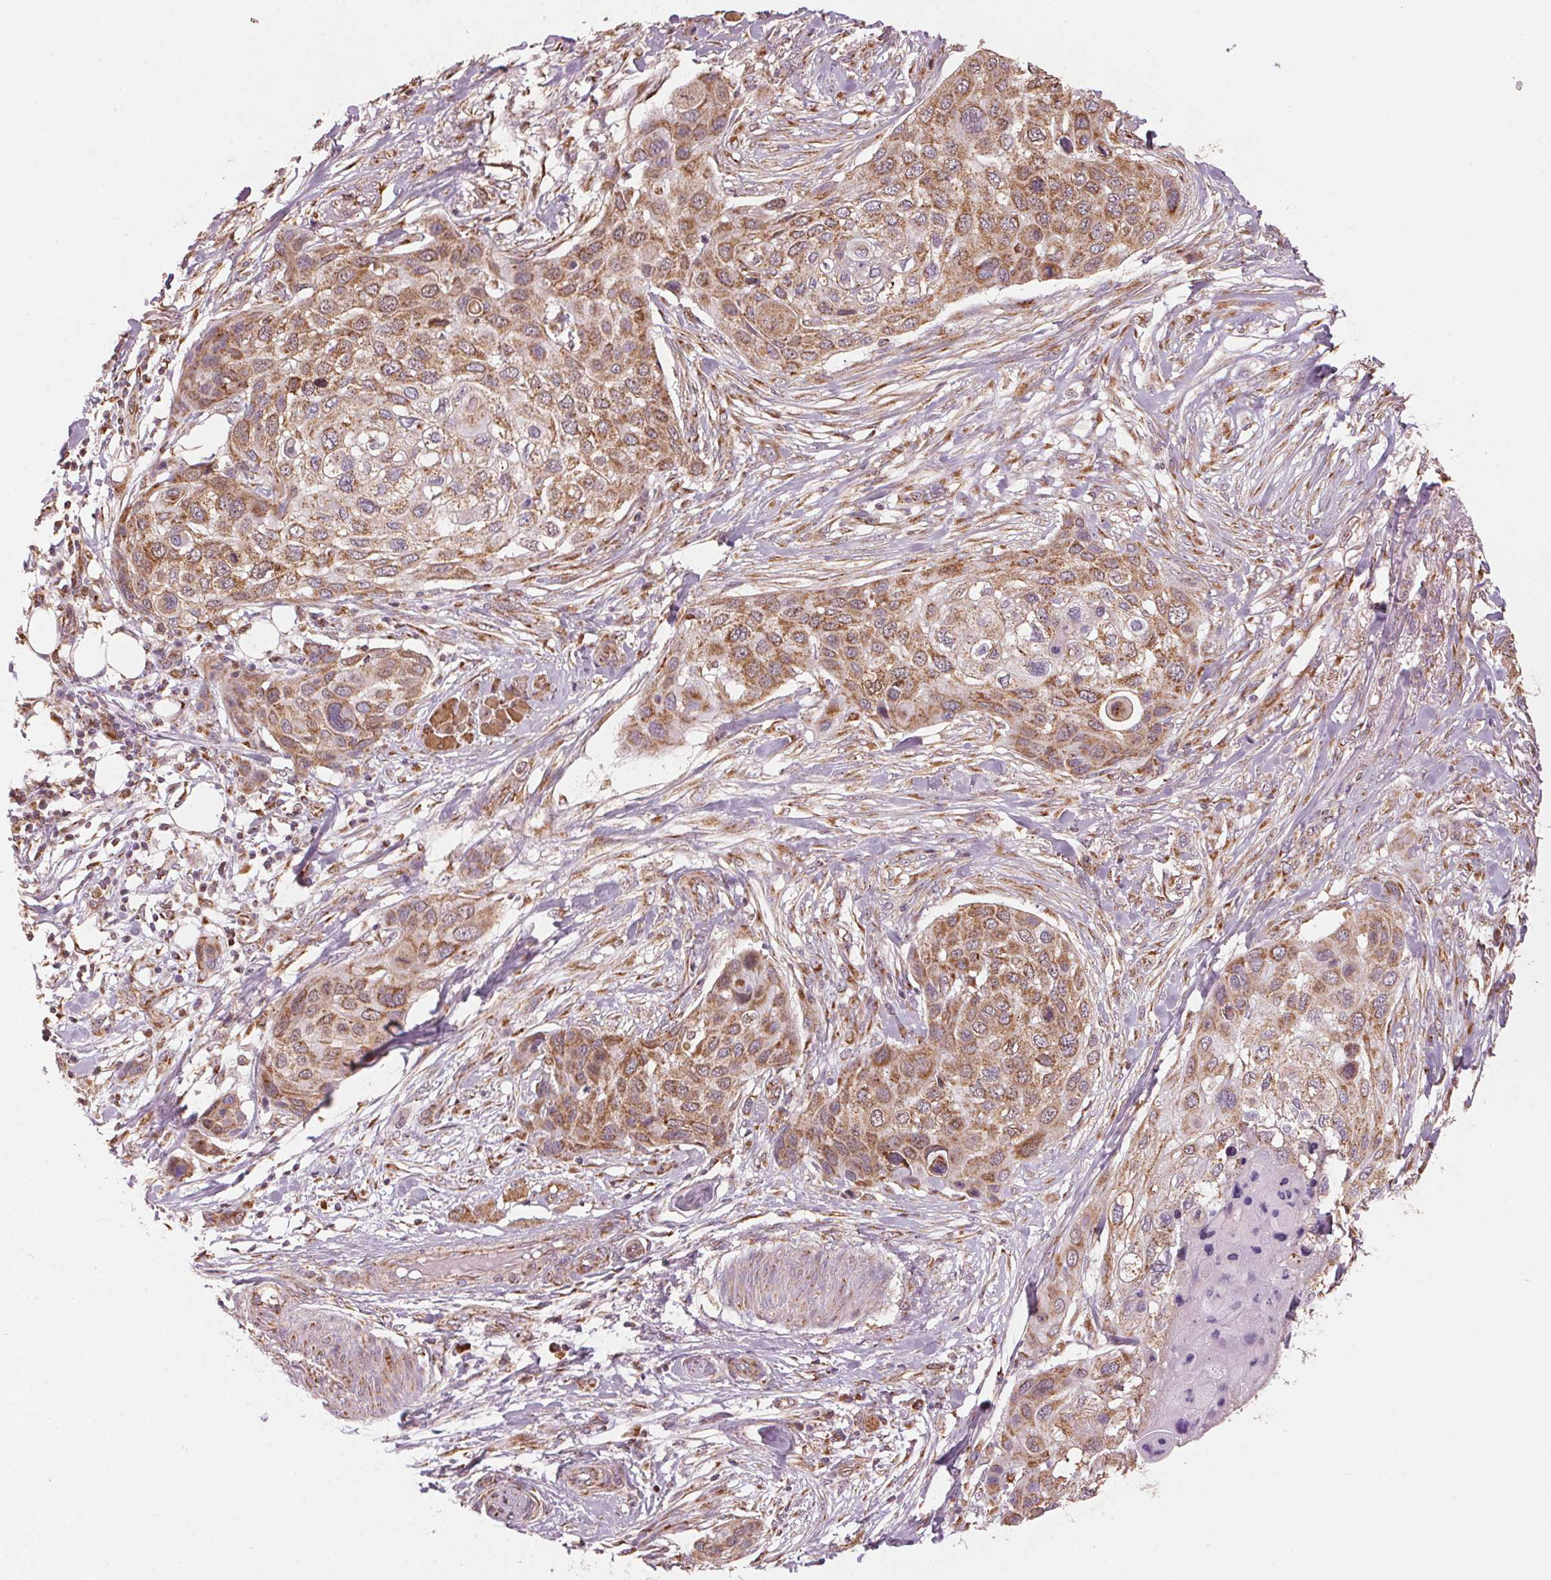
{"staining": {"intensity": "moderate", "quantity": ">75%", "location": "cytoplasmic/membranous"}, "tissue": "skin cancer", "cell_type": "Tumor cells", "image_type": "cancer", "snomed": [{"axis": "morphology", "description": "Squamous cell carcinoma, NOS"}, {"axis": "topography", "description": "Skin"}], "caption": "Tumor cells reveal medium levels of moderate cytoplasmic/membranous expression in approximately >75% of cells in skin cancer.", "gene": "TOMM70", "patient": {"sex": "female", "age": 87}}